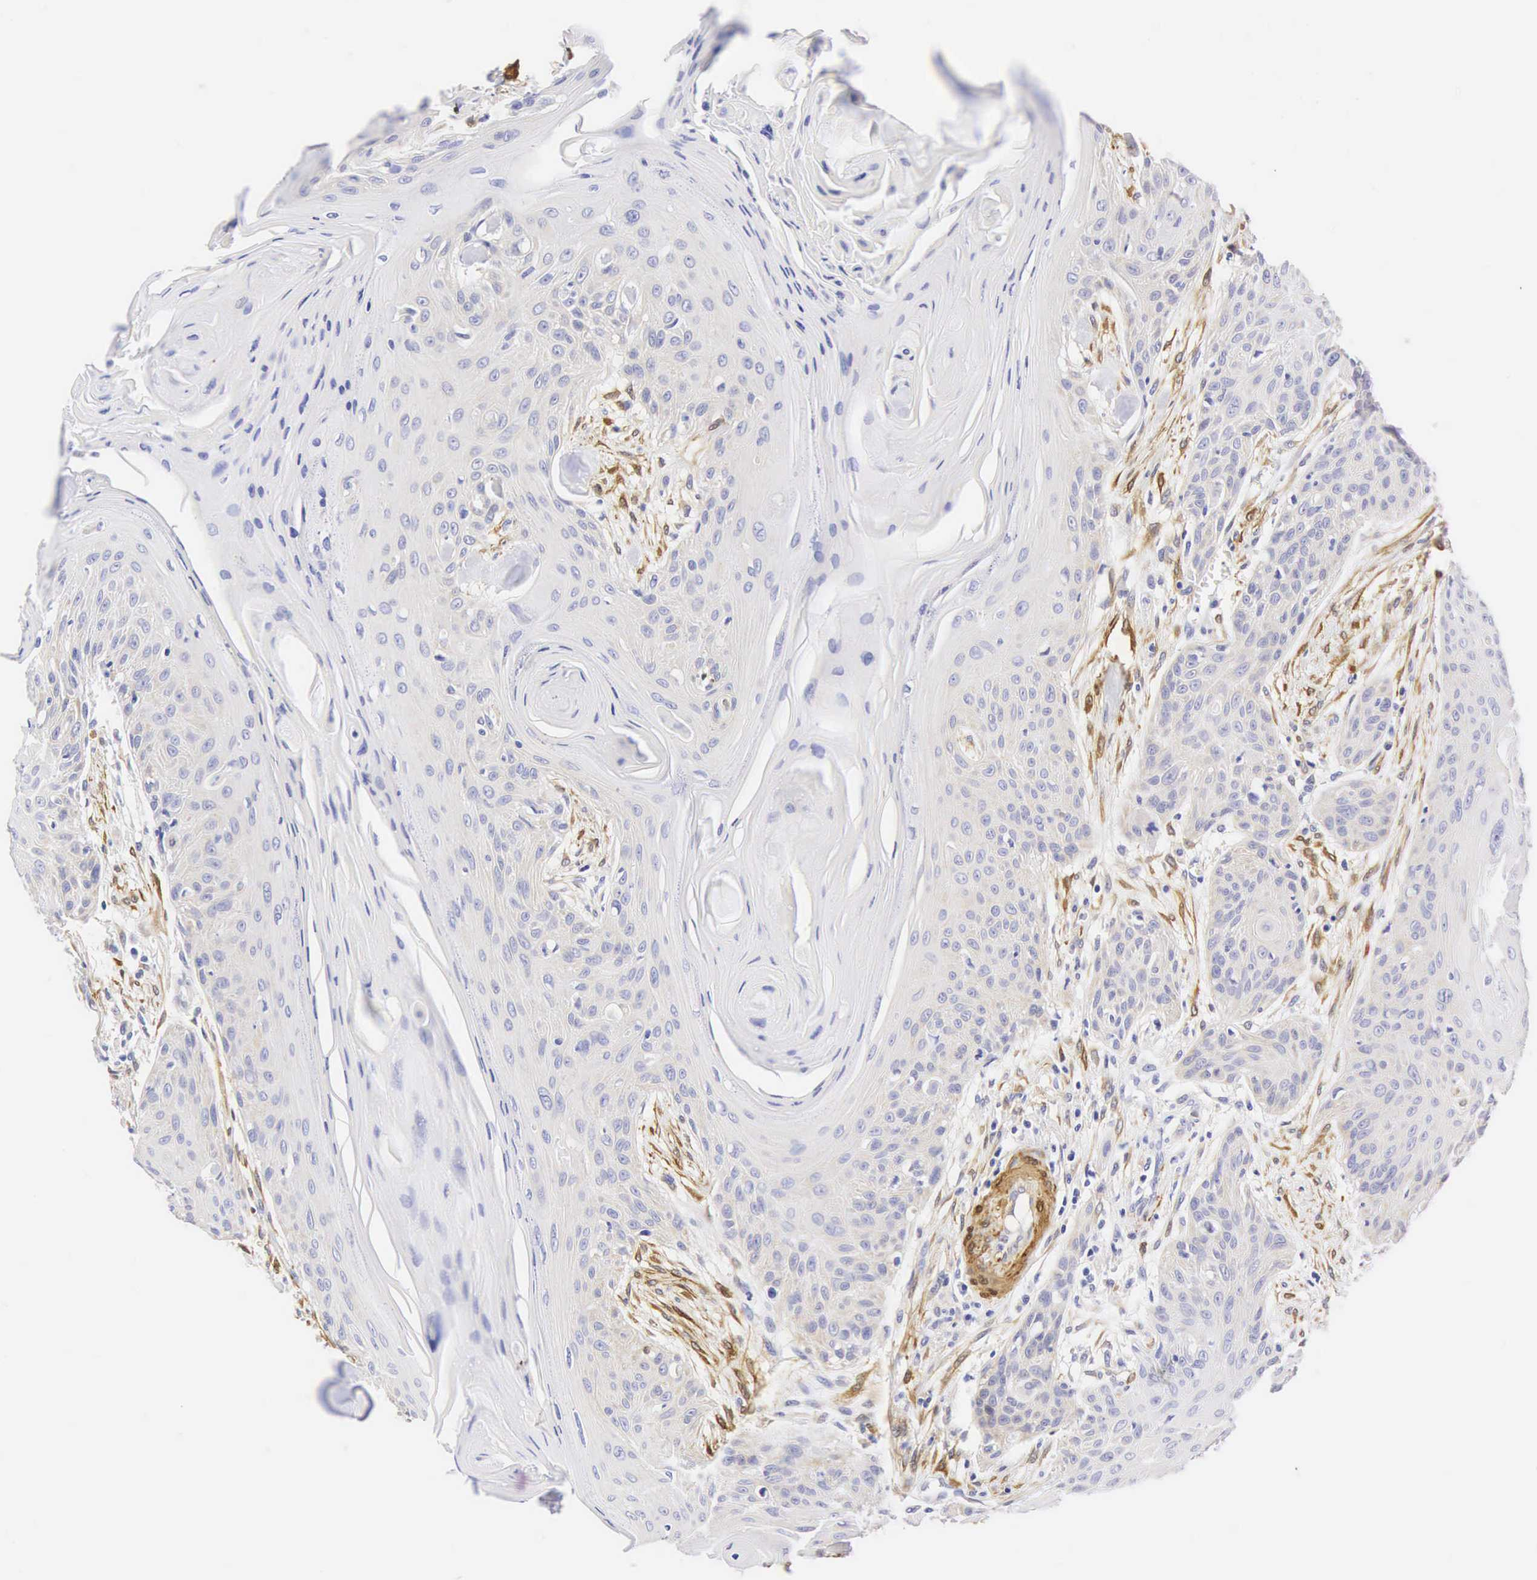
{"staining": {"intensity": "negative", "quantity": "none", "location": "none"}, "tissue": "head and neck cancer", "cell_type": "Tumor cells", "image_type": "cancer", "snomed": [{"axis": "morphology", "description": "Squamous cell carcinoma, NOS"}, {"axis": "morphology", "description": "Squamous cell carcinoma, metastatic, NOS"}, {"axis": "topography", "description": "Lymph node"}, {"axis": "topography", "description": "Salivary gland"}, {"axis": "topography", "description": "Head-Neck"}], "caption": "Micrograph shows no significant protein positivity in tumor cells of metastatic squamous cell carcinoma (head and neck). (Stains: DAB IHC with hematoxylin counter stain, Microscopy: brightfield microscopy at high magnification).", "gene": "CNN1", "patient": {"sex": "female", "age": 74}}